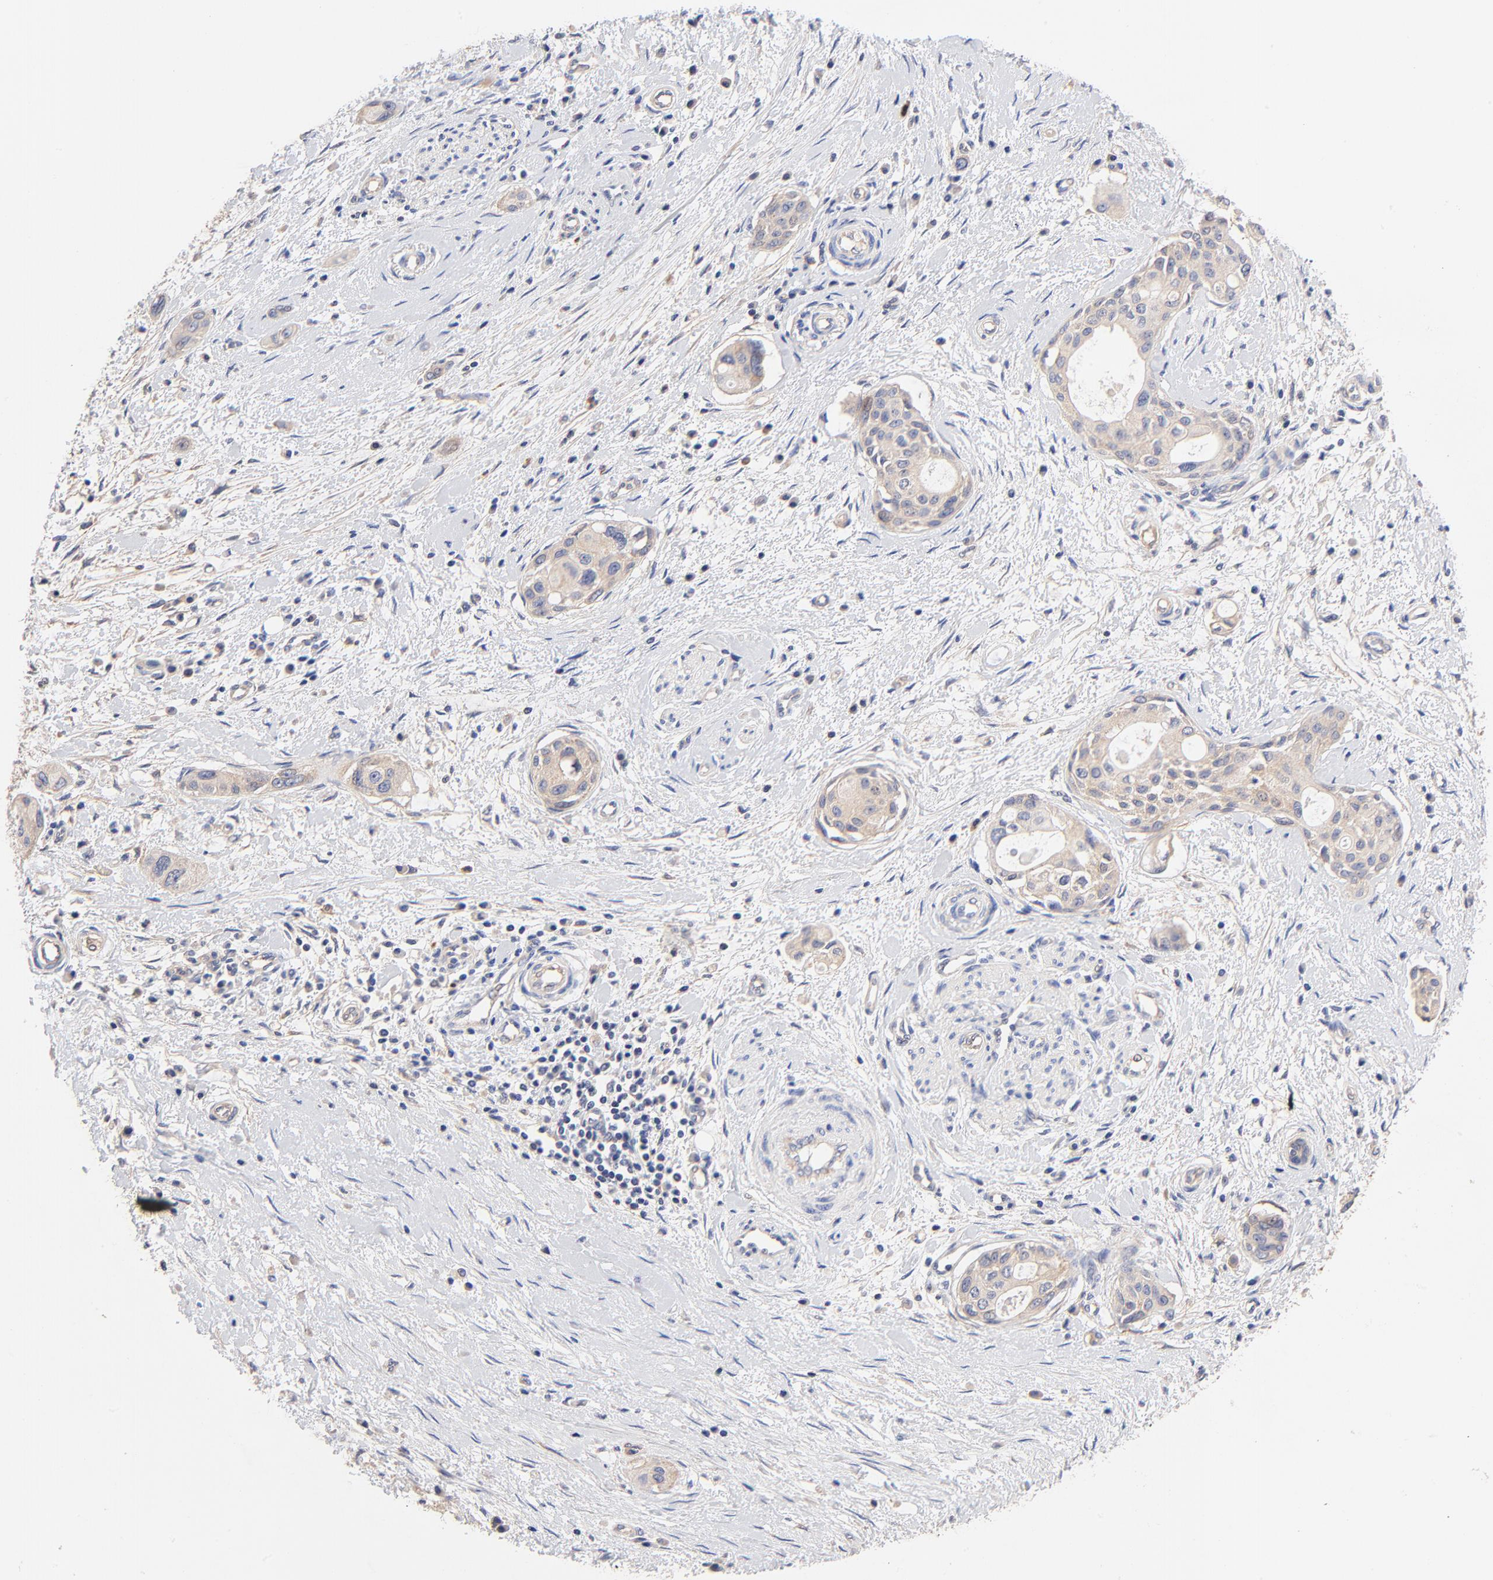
{"staining": {"intensity": "weak", "quantity": ">75%", "location": "cytoplasmic/membranous"}, "tissue": "pancreatic cancer", "cell_type": "Tumor cells", "image_type": "cancer", "snomed": [{"axis": "morphology", "description": "Adenocarcinoma, NOS"}, {"axis": "topography", "description": "Pancreas"}], "caption": "Brown immunohistochemical staining in human pancreatic cancer displays weak cytoplasmic/membranous expression in about >75% of tumor cells.", "gene": "PTK7", "patient": {"sex": "female", "age": 60}}